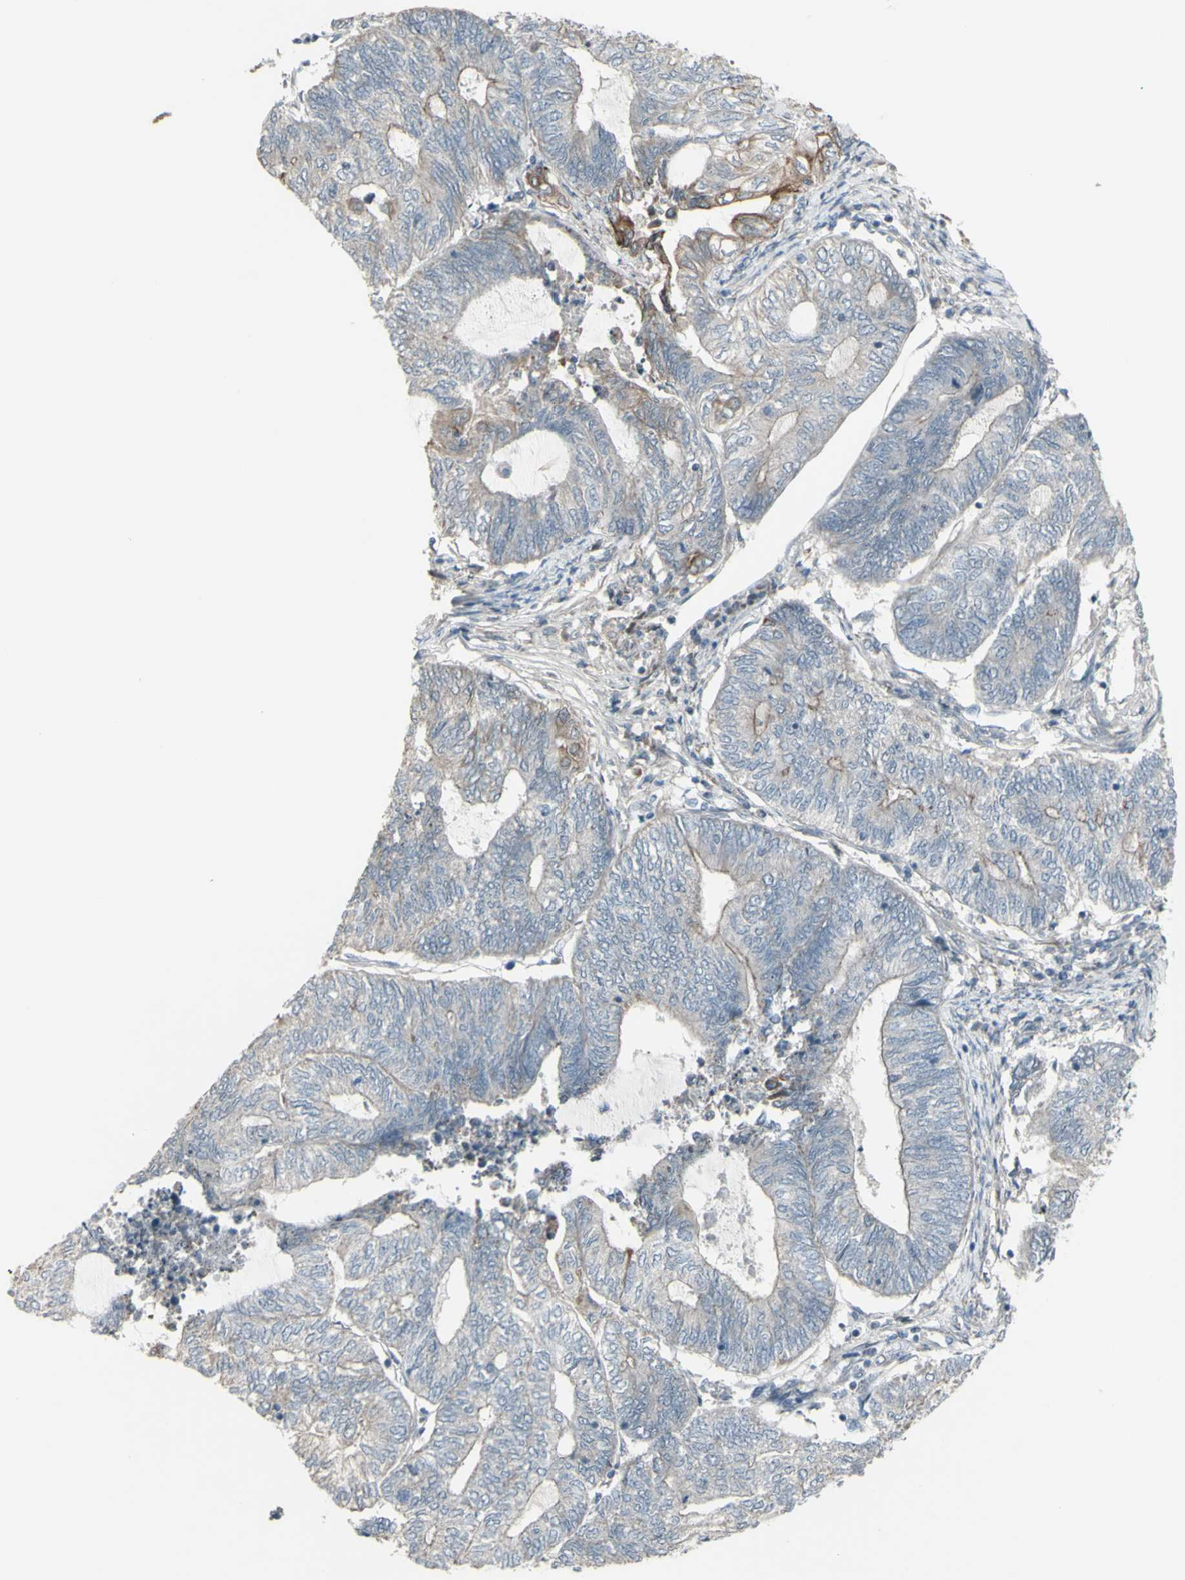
{"staining": {"intensity": "negative", "quantity": "none", "location": "none"}, "tissue": "endometrial cancer", "cell_type": "Tumor cells", "image_type": "cancer", "snomed": [{"axis": "morphology", "description": "Adenocarcinoma, NOS"}, {"axis": "topography", "description": "Uterus"}, {"axis": "topography", "description": "Endometrium"}], "caption": "Tumor cells show no significant protein expression in endometrial adenocarcinoma.", "gene": "GRAMD1B", "patient": {"sex": "female", "age": 70}}